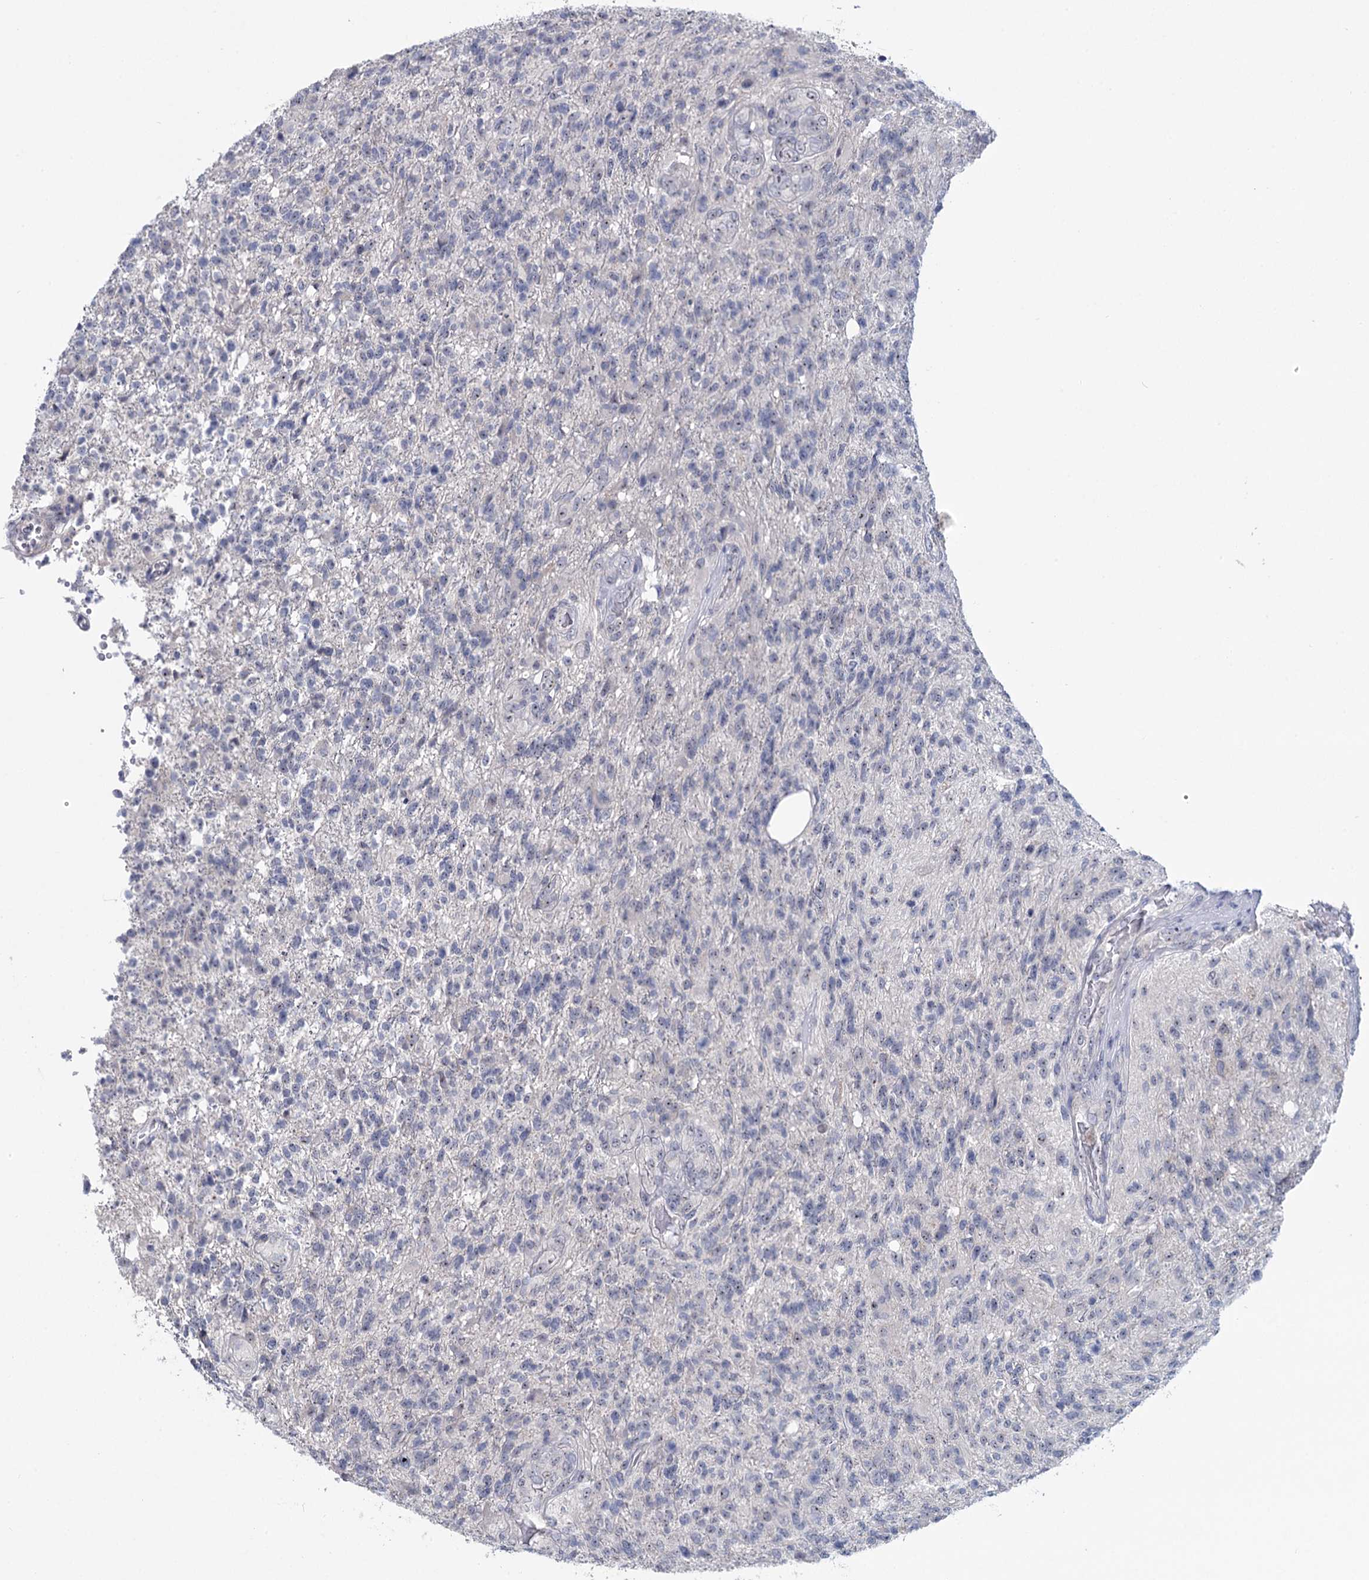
{"staining": {"intensity": "negative", "quantity": "none", "location": "none"}, "tissue": "glioma", "cell_type": "Tumor cells", "image_type": "cancer", "snomed": [{"axis": "morphology", "description": "Glioma, malignant, High grade"}, {"axis": "topography", "description": "Brain"}], "caption": "Malignant glioma (high-grade) was stained to show a protein in brown. There is no significant expression in tumor cells.", "gene": "SFN", "patient": {"sex": "male", "age": 56}}